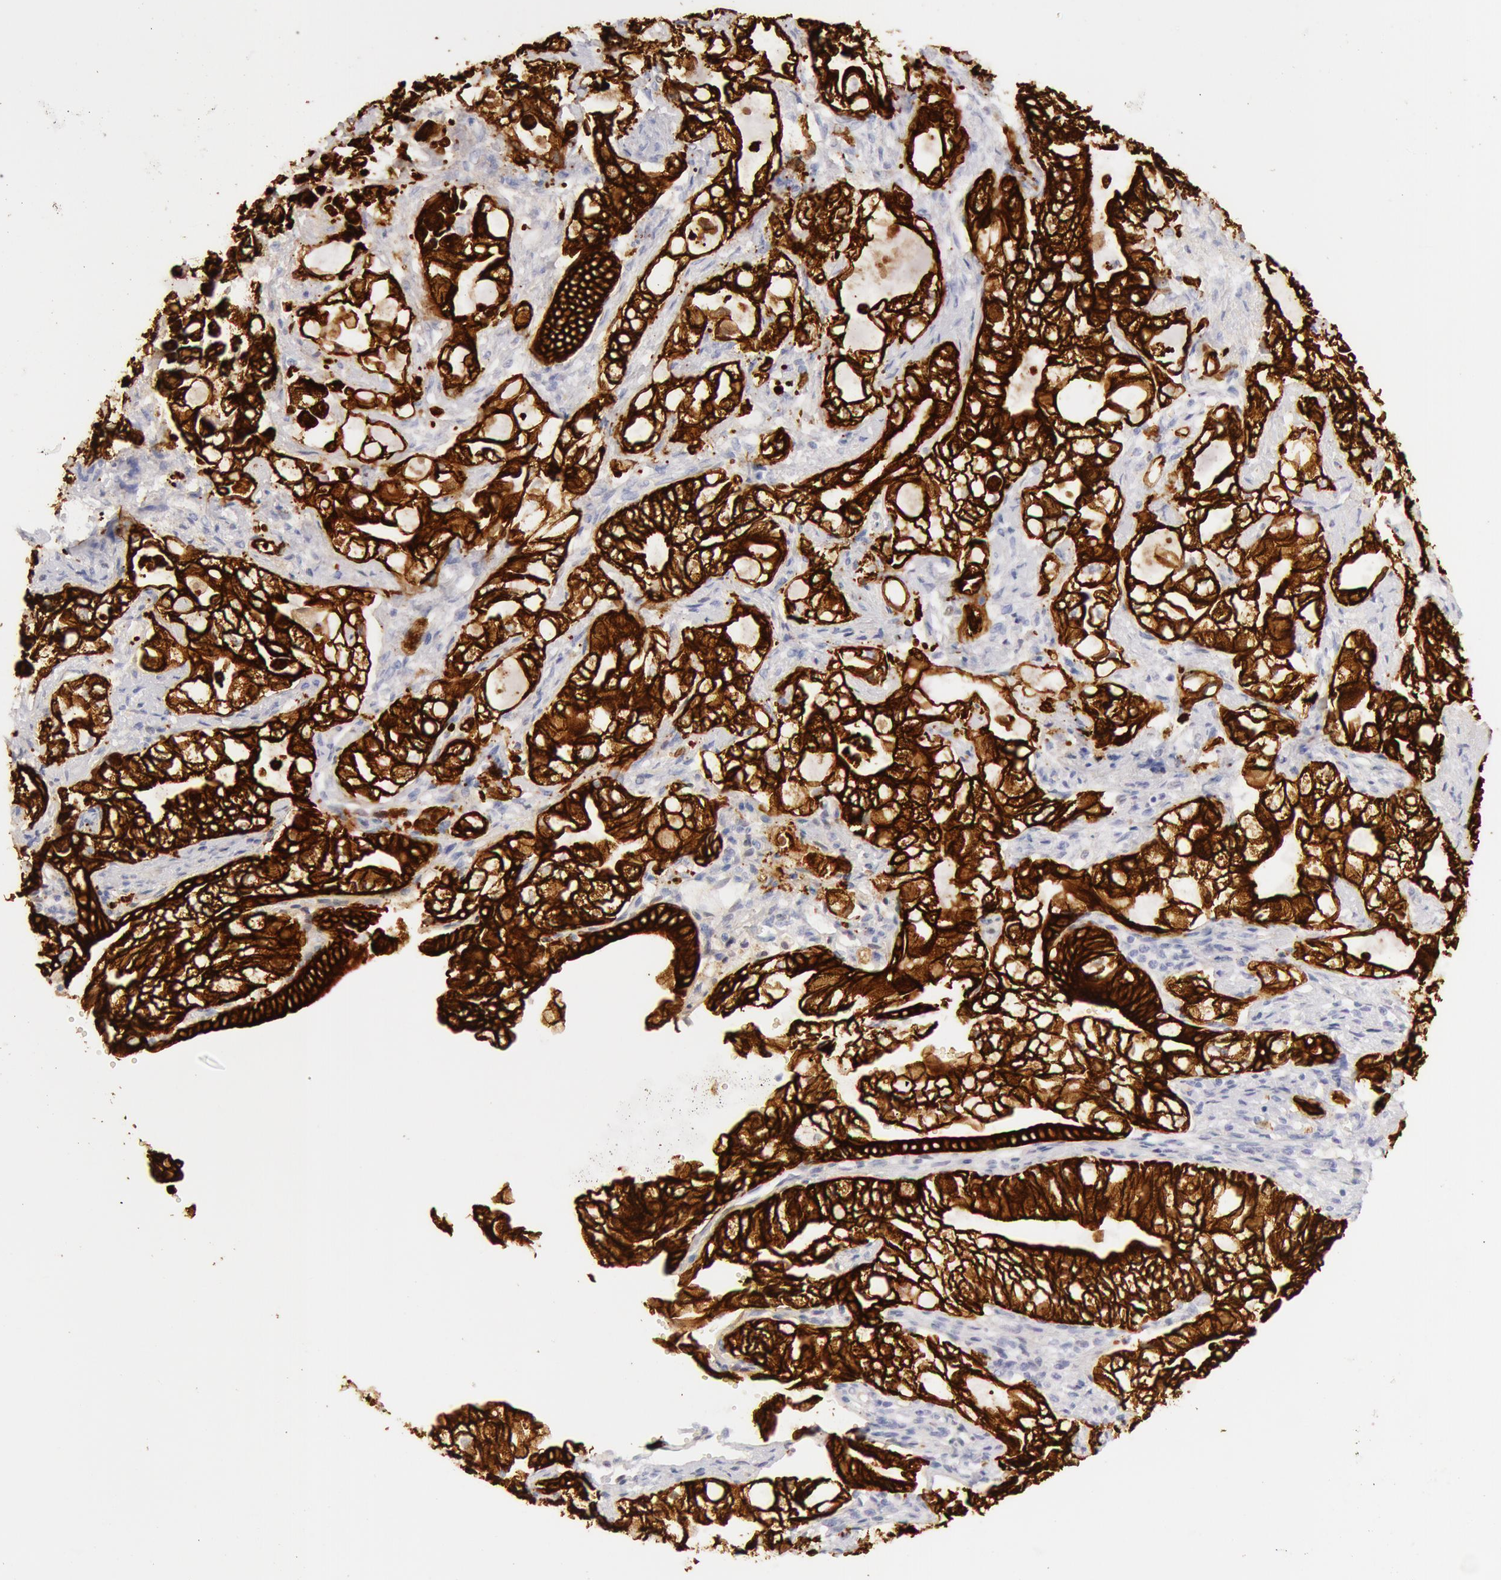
{"staining": {"intensity": "strong", "quantity": ">75%", "location": "cytoplasmic/membranous"}, "tissue": "pancreatic cancer", "cell_type": "Tumor cells", "image_type": "cancer", "snomed": [{"axis": "morphology", "description": "Adenocarcinoma, NOS"}, {"axis": "topography", "description": "Pancreas"}], "caption": "This micrograph demonstrates pancreatic cancer (adenocarcinoma) stained with IHC to label a protein in brown. The cytoplasmic/membranous of tumor cells show strong positivity for the protein. Nuclei are counter-stained blue.", "gene": "KRT8", "patient": {"sex": "male", "age": 79}}